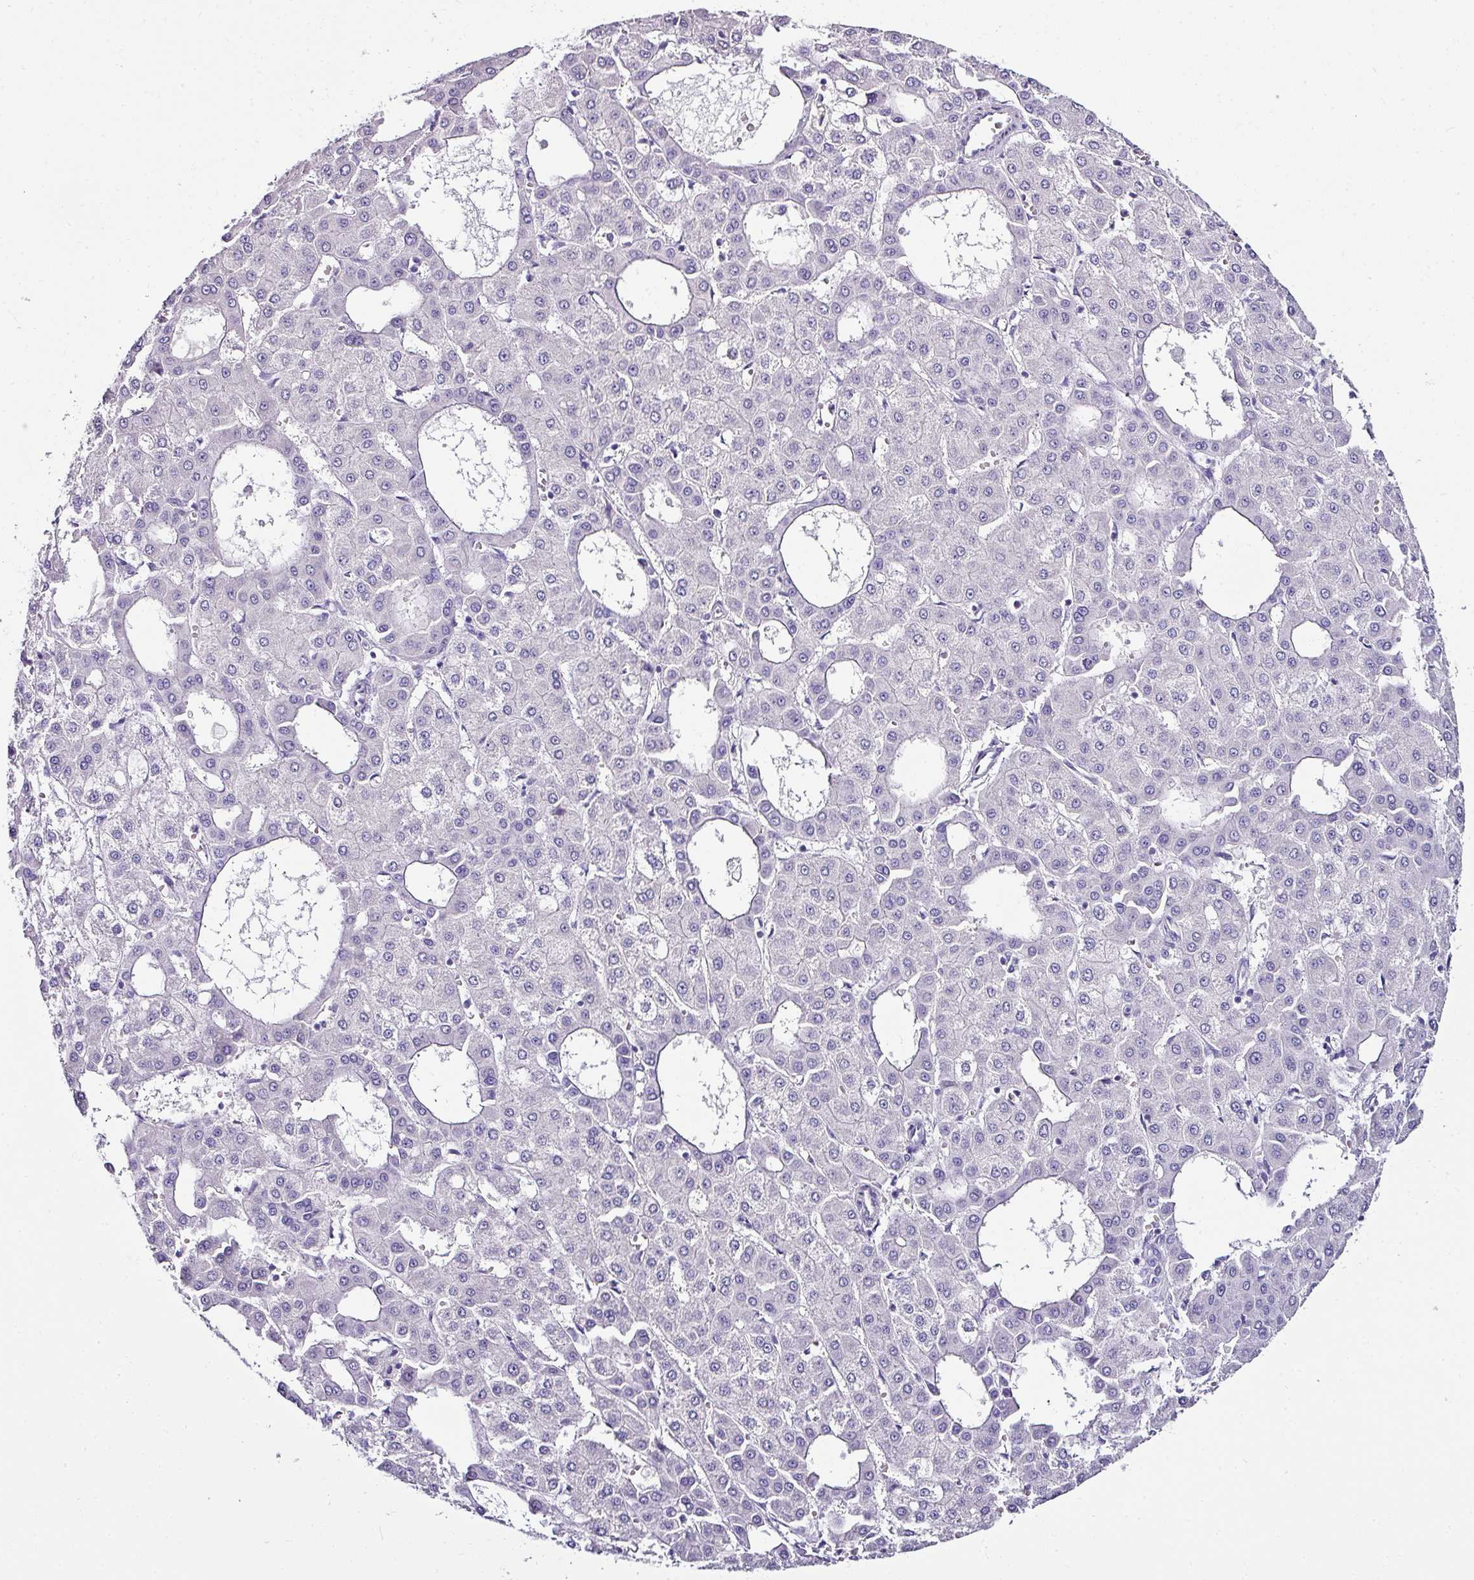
{"staining": {"intensity": "negative", "quantity": "none", "location": "none"}, "tissue": "liver cancer", "cell_type": "Tumor cells", "image_type": "cancer", "snomed": [{"axis": "morphology", "description": "Carcinoma, Hepatocellular, NOS"}, {"axis": "topography", "description": "Liver"}], "caption": "A high-resolution photomicrograph shows immunohistochemistry (IHC) staining of liver cancer (hepatocellular carcinoma), which exhibits no significant positivity in tumor cells.", "gene": "NAPSA", "patient": {"sex": "male", "age": 47}}